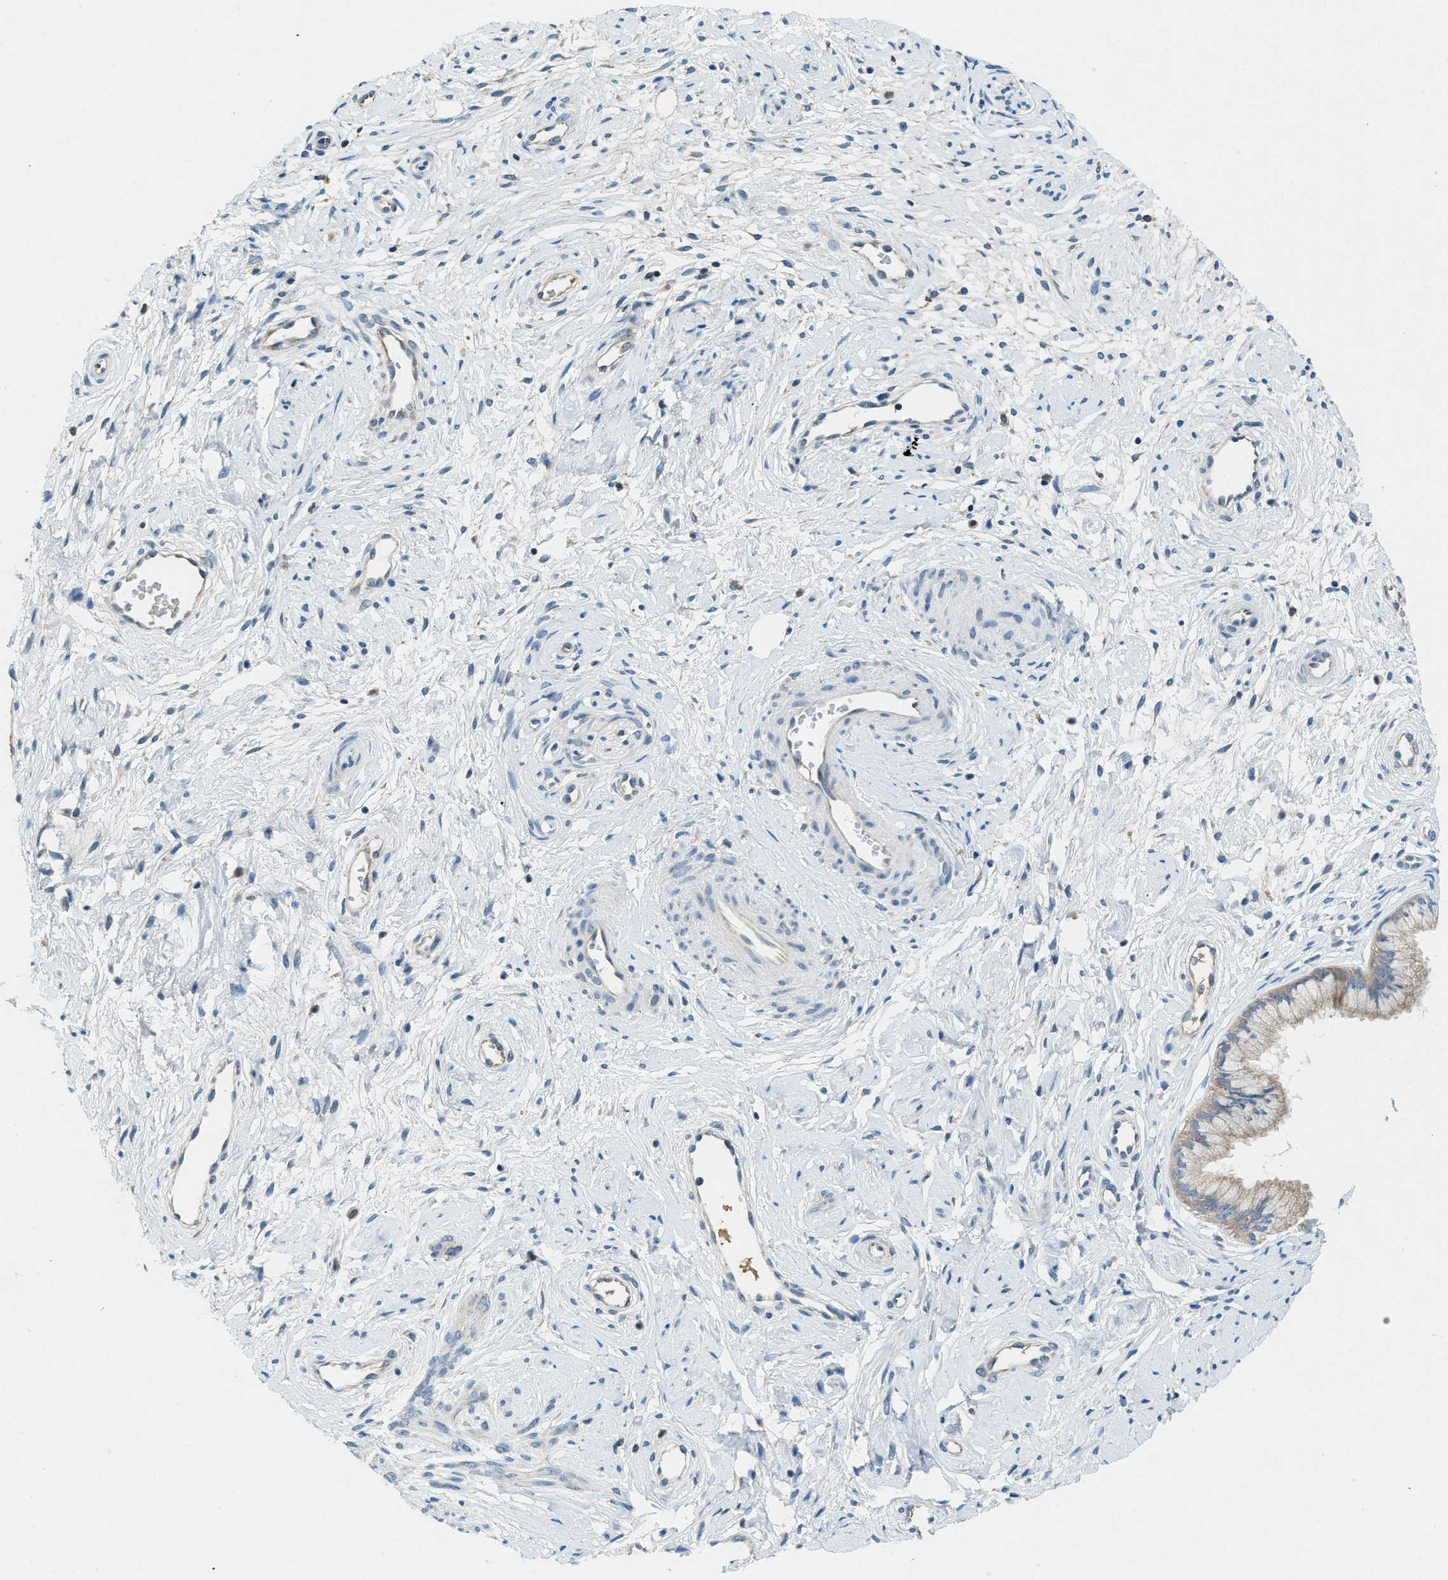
{"staining": {"intensity": "weak", "quantity": "25%-75%", "location": "cytoplasmic/membranous"}, "tissue": "cervix", "cell_type": "Glandular cells", "image_type": "normal", "snomed": [{"axis": "morphology", "description": "Normal tissue, NOS"}, {"axis": "topography", "description": "Cervix"}], "caption": "A low amount of weak cytoplasmic/membranous positivity is present in about 25%-75% of glandular cells in benign cervix.", "gene": "BCAP31", "patient": {"sex": "female", "age": 39}}